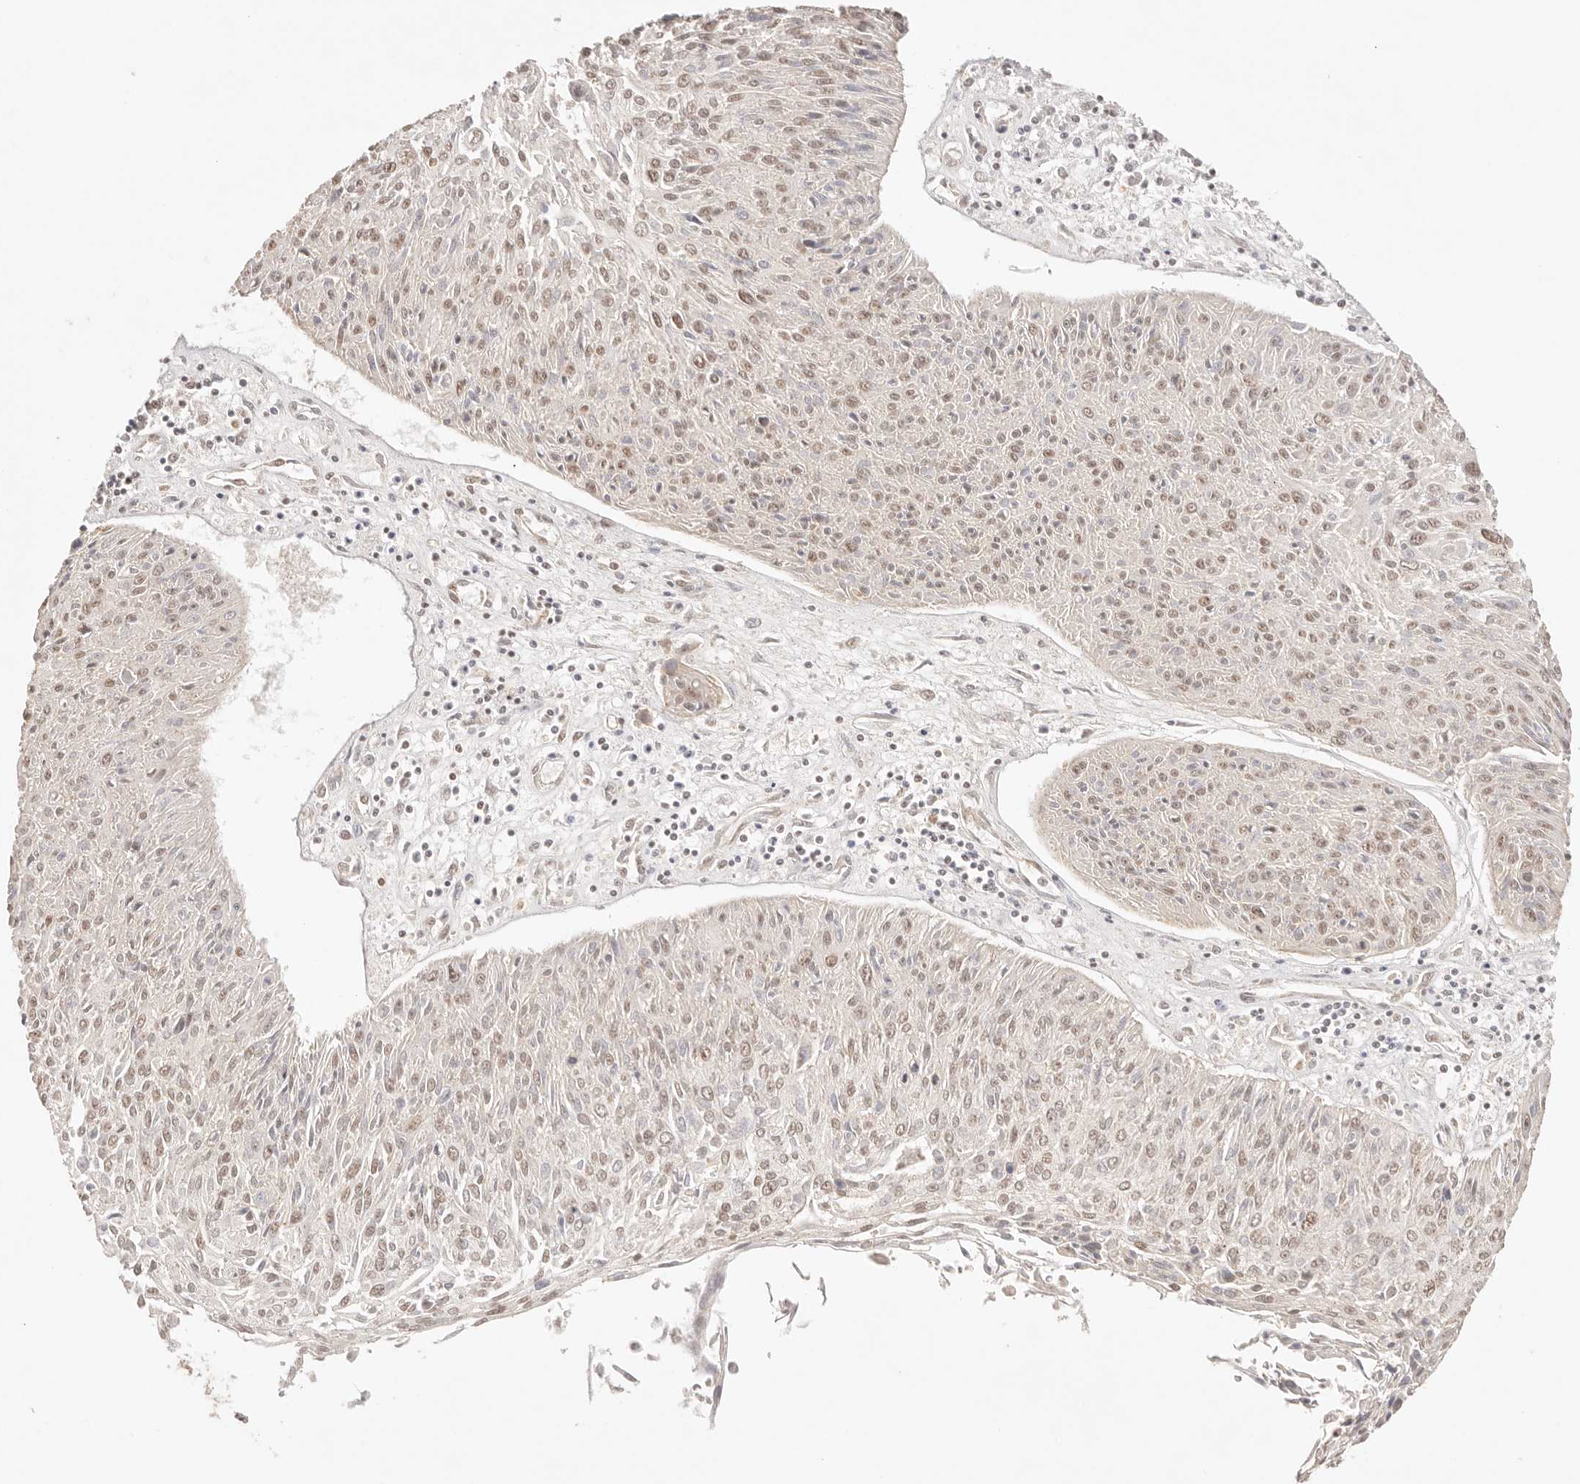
{"staining": {"intensity": "moderate", "quantity": ">75%", "location": "nuclear"}, "tissue": "cervical cancer", "cell_type": "Tumor cells", "image_type": "cancer", "snomed": [{"axis": "morphology", "description": "Squamous cell carcinoma, NOS"}, {"axis": "topography", "description": "Cervix"}], "caption": "The micrograph demonstrates staining of cervical cancer (squamous cell carcinoma), revealing moderate nuclear protein staining (brown color) within tumor cells.", "gene": "IL1R2", "patient": {"sex": "female", "age": 51}}